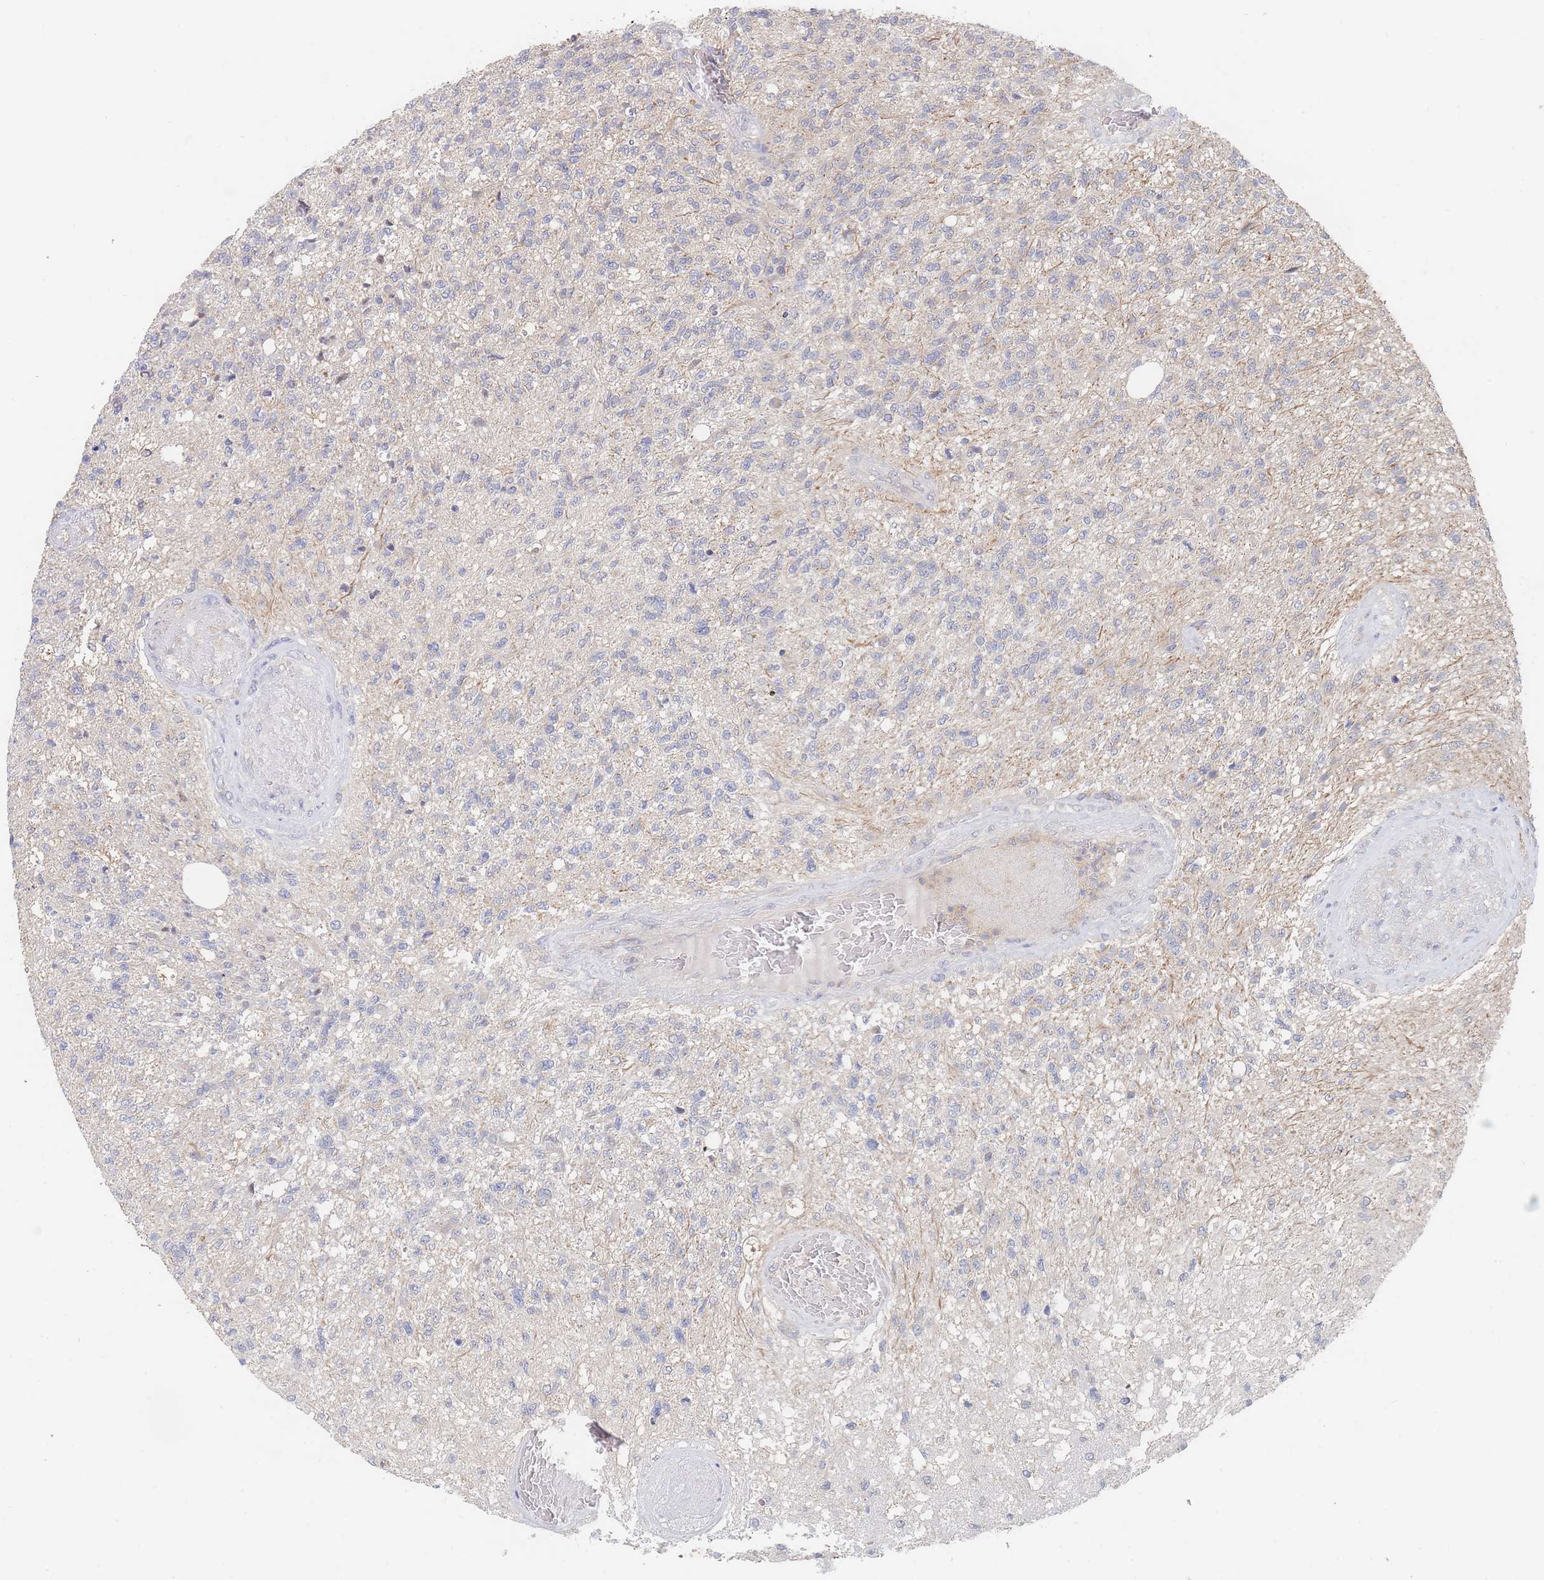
{"staining": {"intensity": "negative", "quantity": "none", "location": "none"}, "tissue": "glioma", "cell_type": "Tumor cells", "image_type": "cancer", "snomed": [{"axis": "morphology", "description": "Glioma, malignant, High grade"}, {"axis": "topography", "description": "Brain"}], "caption": "This is an IHC photomicrograph of high-grade glioma (malignant). There is no staining in tumor cells.", "gene": "PPP6C", "patient": {"sex": "male", "age": 56}}